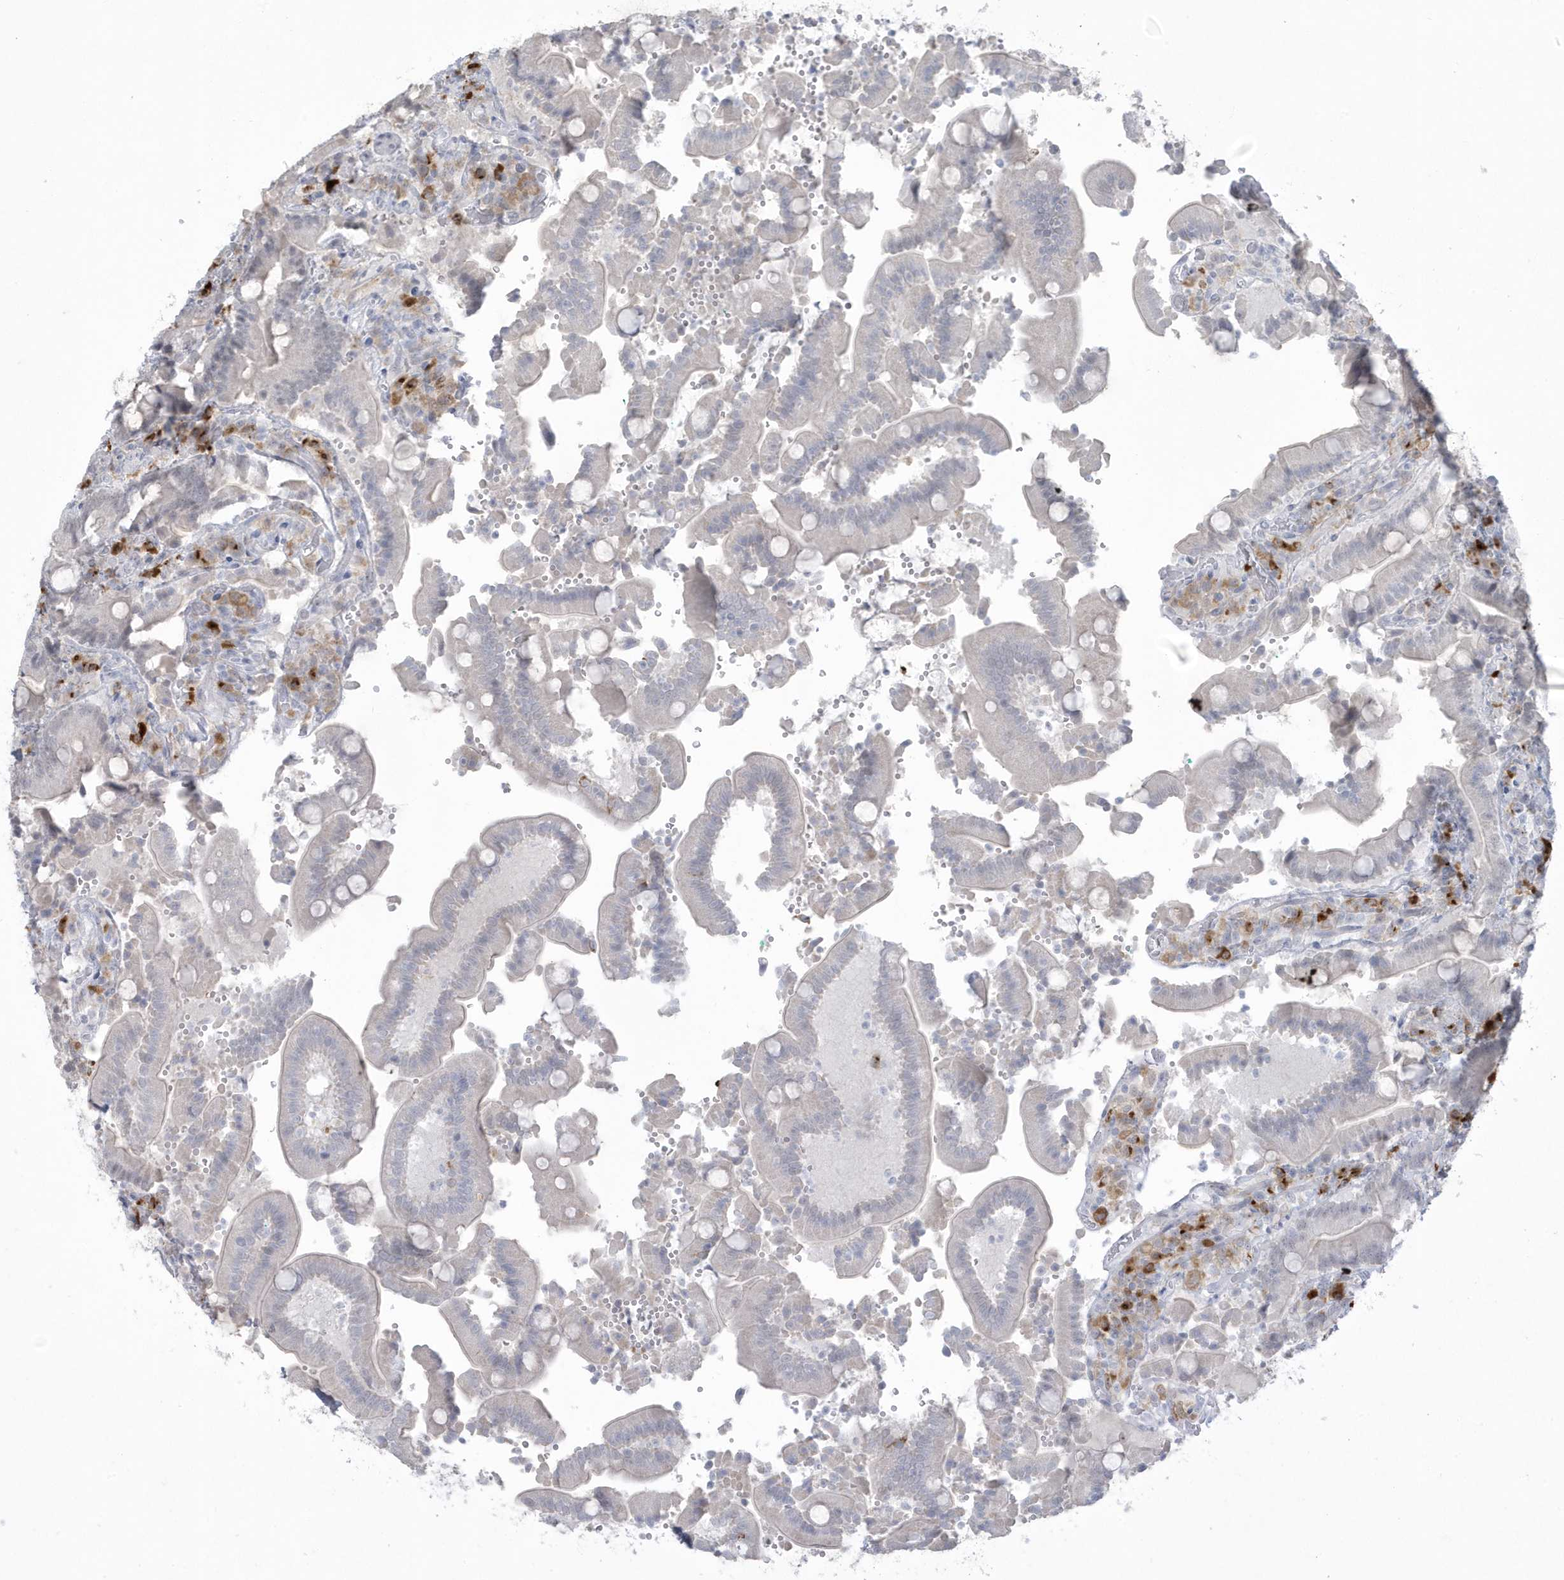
{"staining": {"intensity": "negative", "quantity": "none", "location": "none"}, "tissue": "duodenum", "cell_type": "Glandular cells", "image_type": "normal", "snomed": [{"axis": "morphology", "description": "Normal tissue, NOS"}, {"axis": "topography", "description": "Duodenum"}], "caption": "High power microscopy photomicrograph of an immunohistochemistry photomicrograph of unremarkable duodenum, revealing no significant staining in glandular cells.", "gene": "HERC6", "patient": {"sex": "female", "age": 62}}